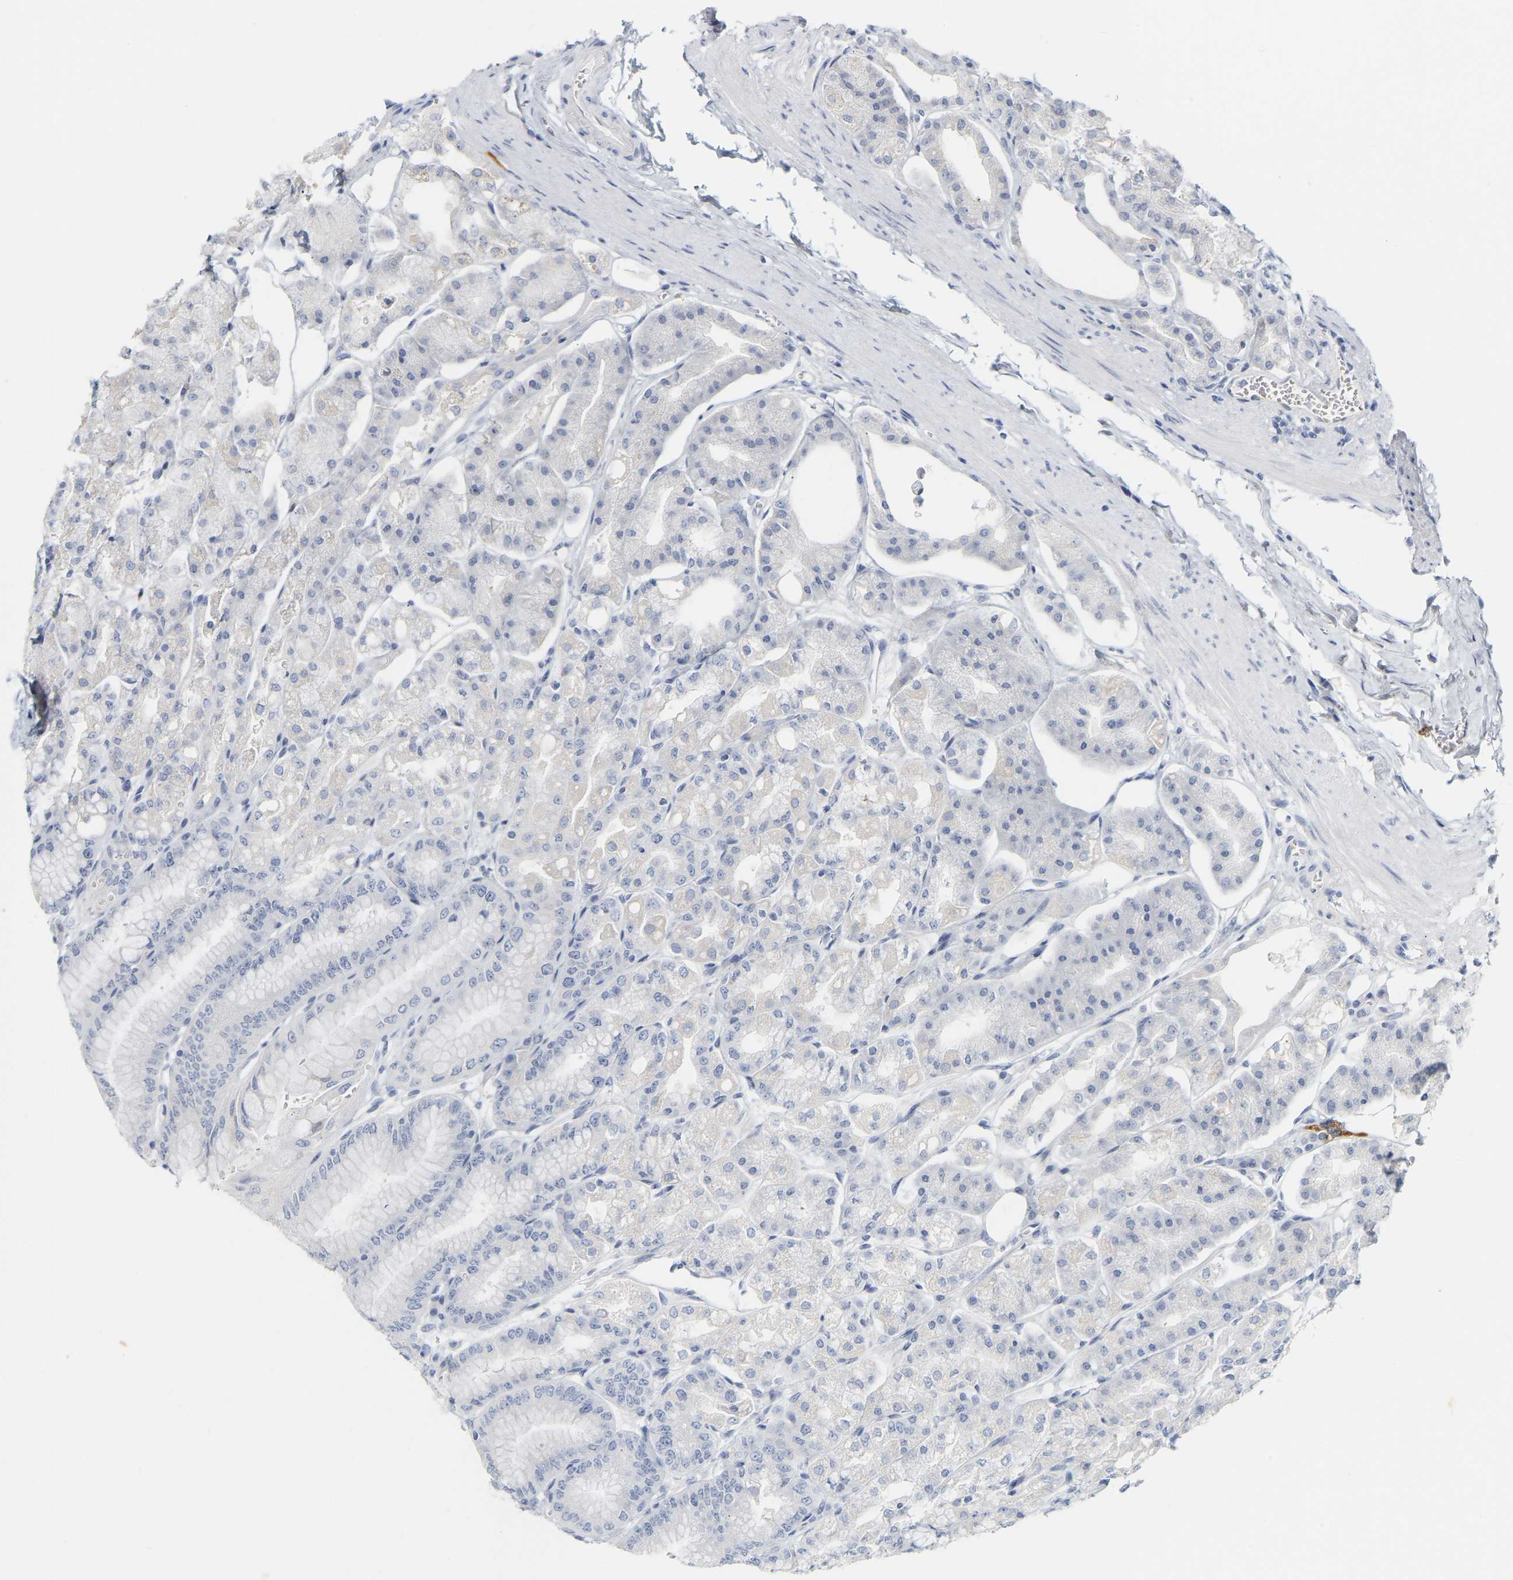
{"staining": {"intensity": "negative", "quantity": "none", "location": "none"}, "tissue": "stomach", "cell_type": "Glandular cells", "image_type": "normal", "snomed": [{"axis": "morphology", "description": "Normal tissue, NOS"}, {"axis": "topography", "description": "Stomach, lower"}], "caption": "Photomicrograph shows no significant protein staining in glandular cells of unremarkable stomach.", "gene": "GNAS", "patient": {"sex": "male", "age": 71}}